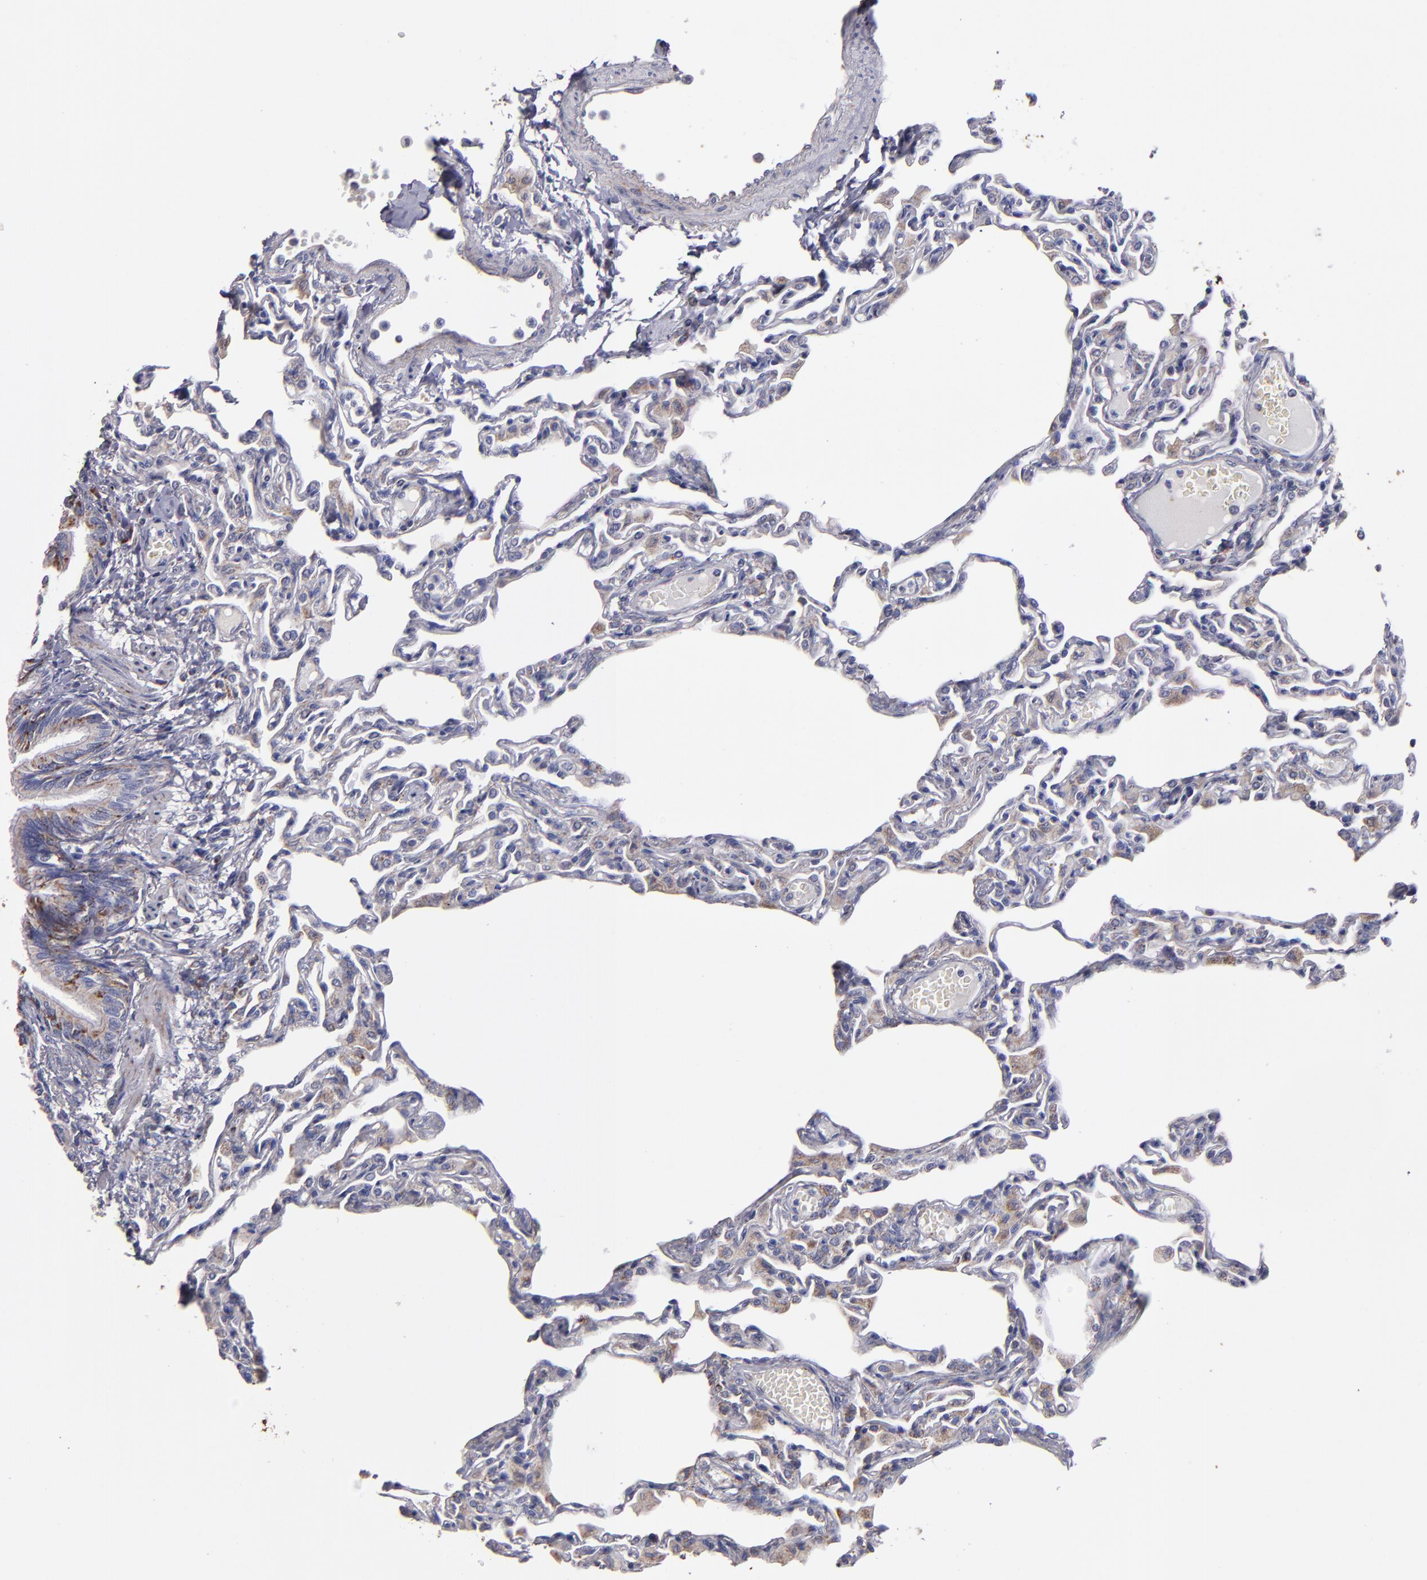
{"staining": {"intensity": "negative", "quantity": "none", "location": "none"}, "tissue": "lung", "cell_type": "Alveolar cells", "image_type": "normal", "snomed": [{"axis": "morphology", "description": "Normal tissue, NOS"}, {"axis": "topography", "description": "Lung"}], "caption": "High power microscopy photomicrograph of an immunohistochemistry (IHC) image of normal lung, revealing no significant expression in alveolar cells. (Stains: DAB (3,3'-diaminobenzidine) immunohistochemistry with hematoxylin counter stain, Microscopy: brightfield microscopy at high magnification).", "gene": "CLTA", "patient": {"sex": "female", "age": 49}}